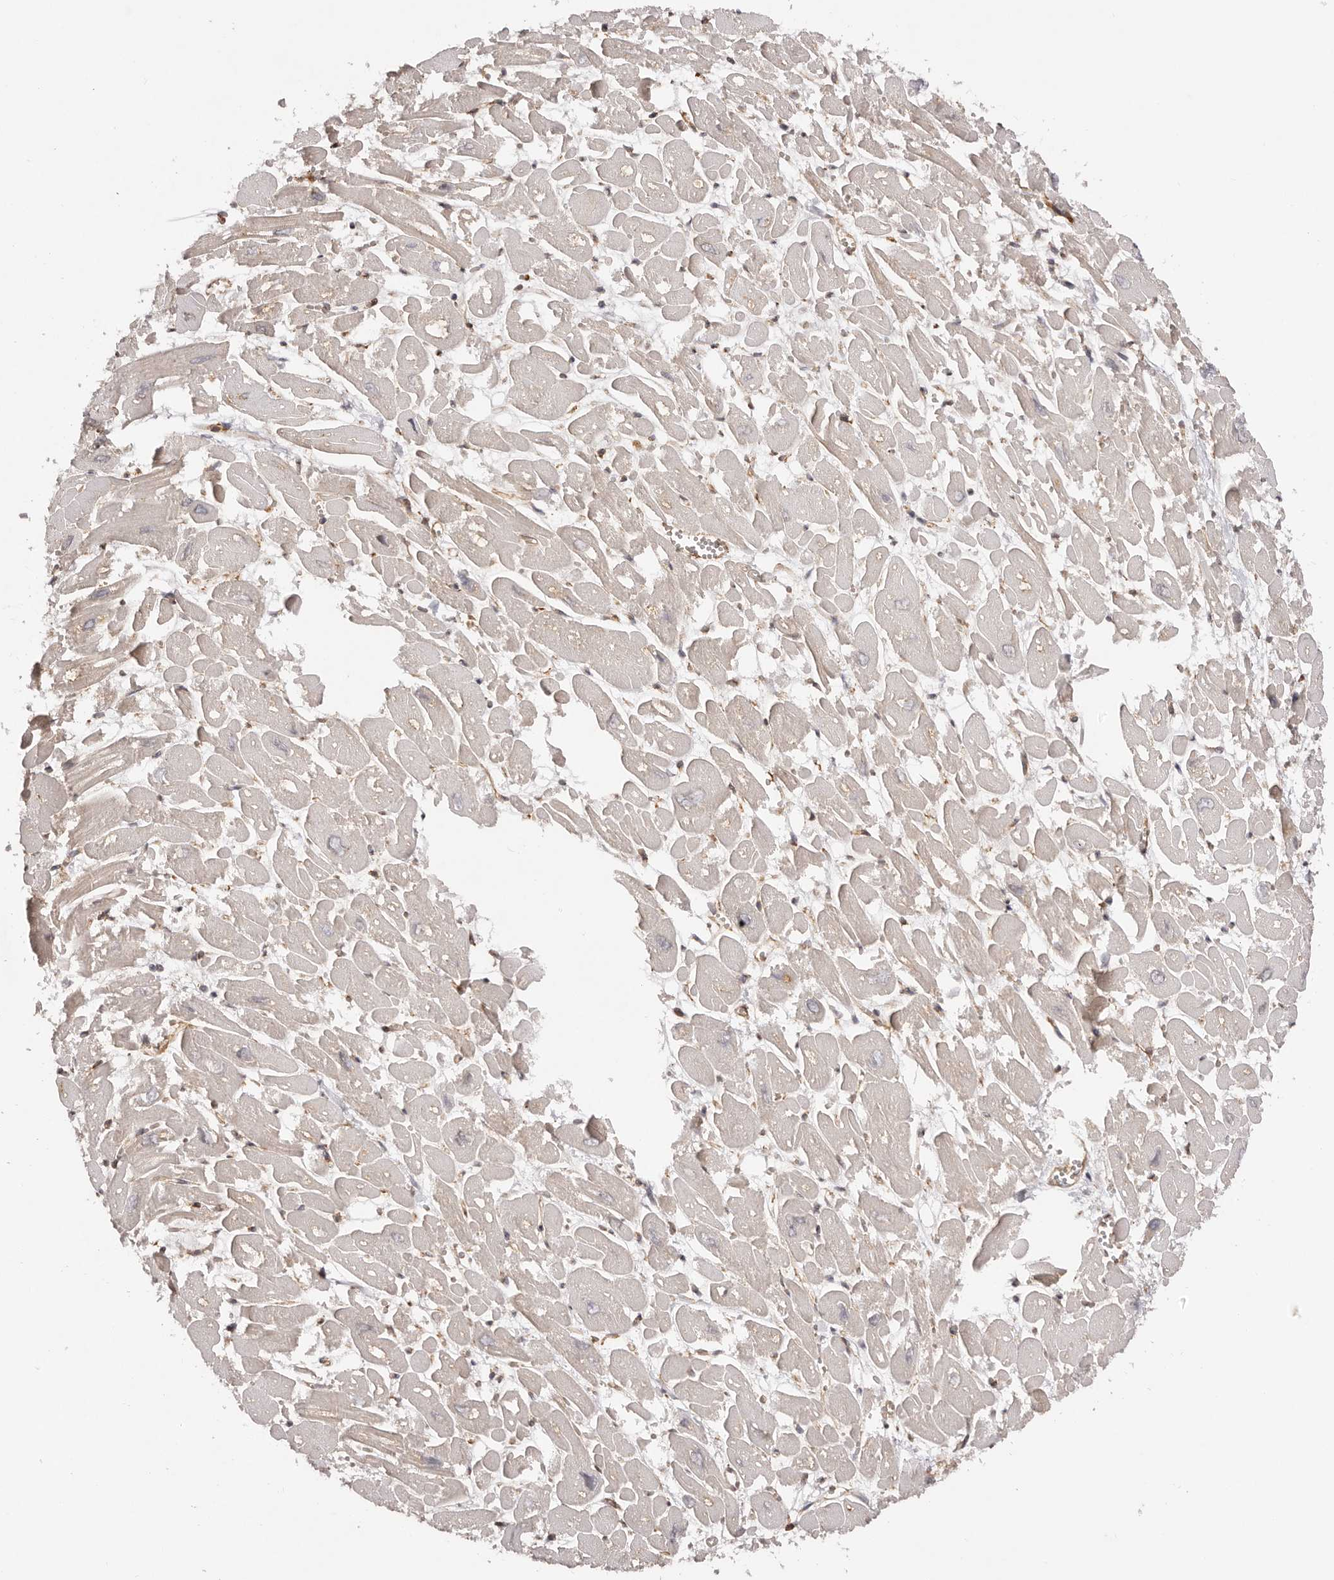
{"staining": {"intensity": "moderate", "quantity": "<25%", "location": "cytoplasmic/membranous"}, "tissue": "heart muscle", "cell_type": "Cardiomyocytes", "image_type": "normal", "snomed": [{"axis": "morphology", "description": "Normal tissue, NOS"}, {"axis": "topography", "description": "Heart"}], "caption": "Protein expression by immunohistochemistry (IHC) shows moderate cytoplasmic/membranous expression in approximately <25% of cardiomyocytes in benign heart muscle.", "gene": "RPS6", "patient": {"sex": "male", "age": 54}}